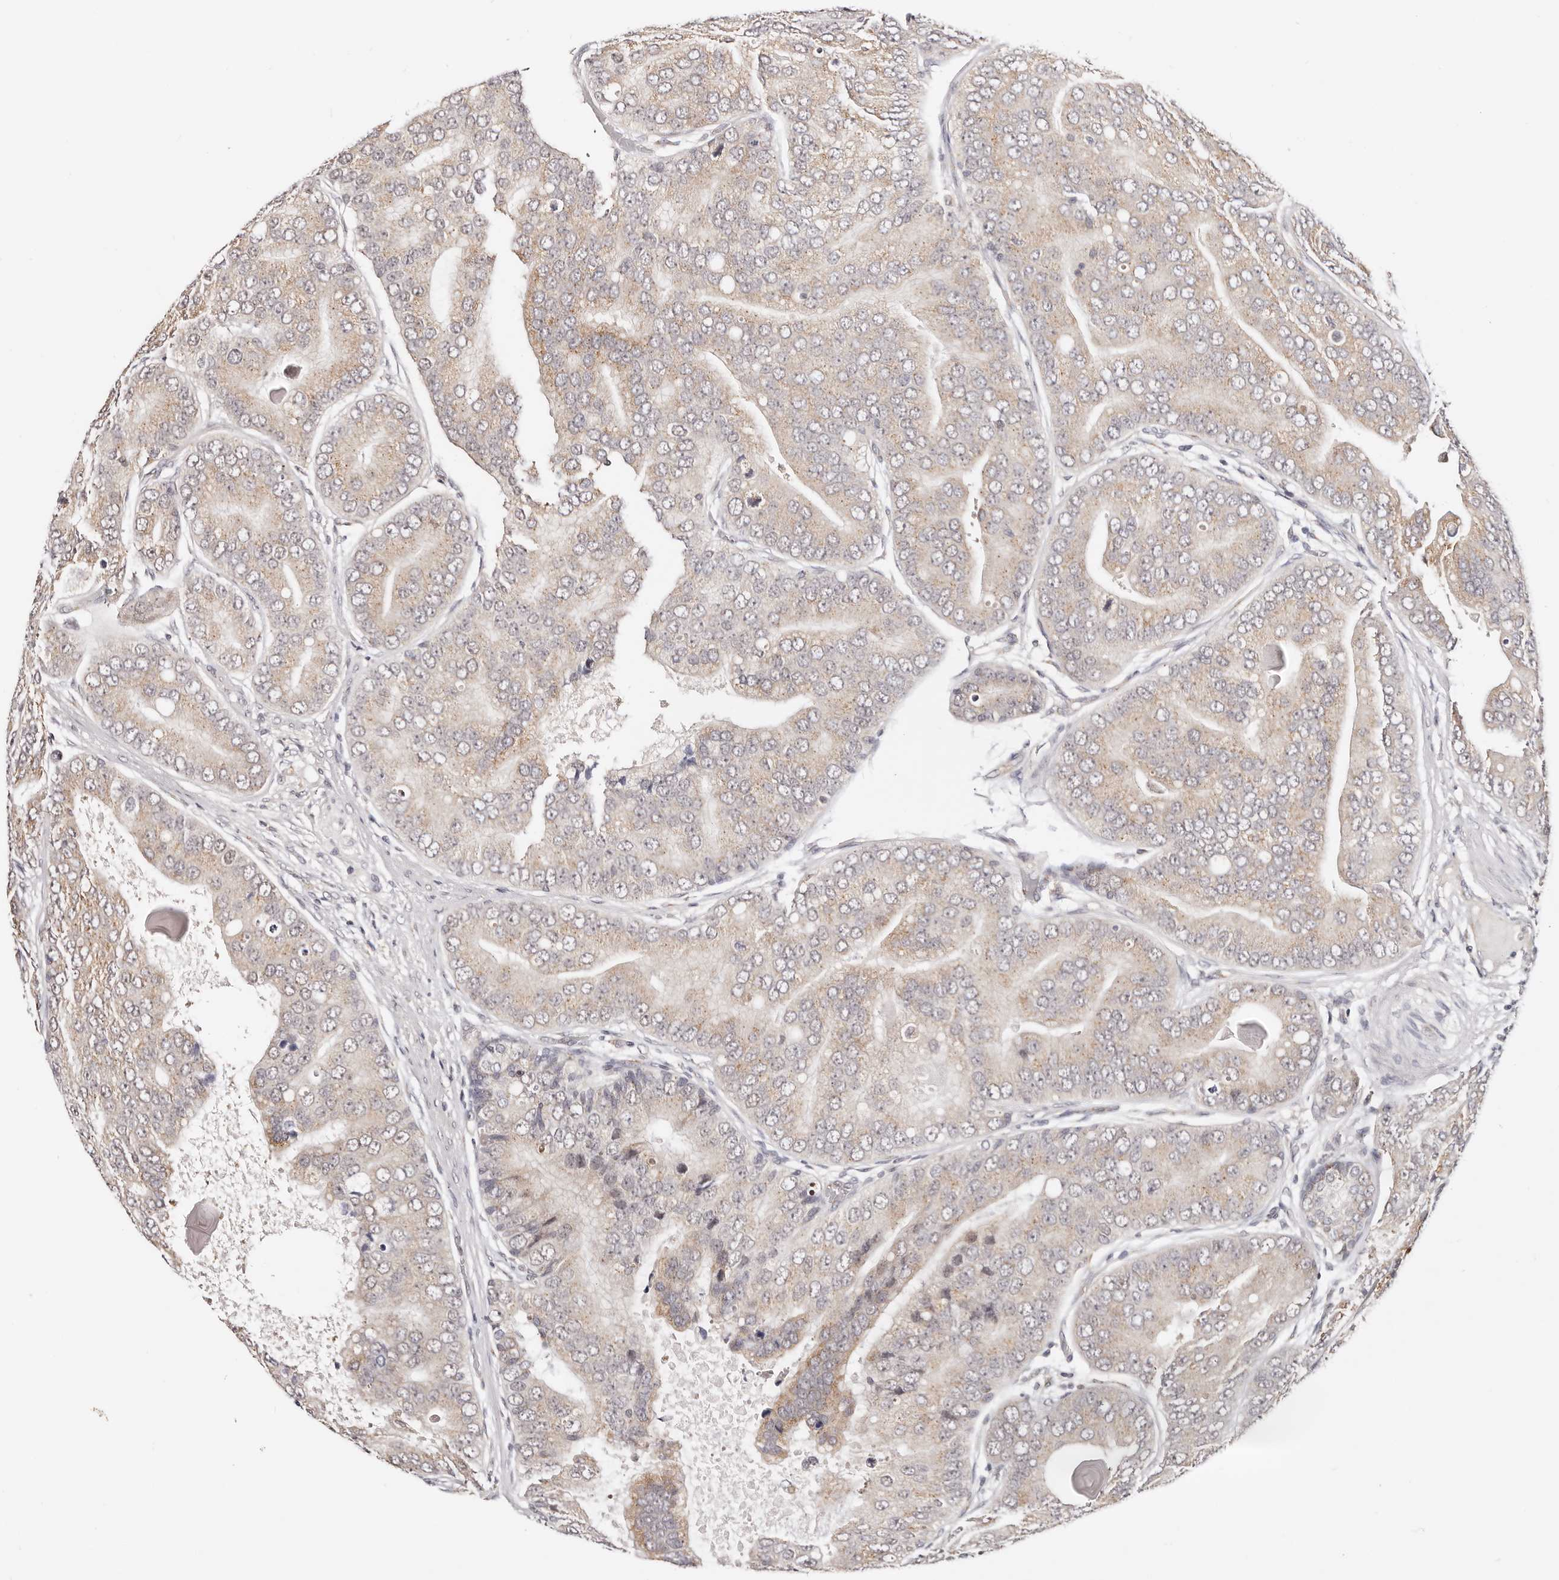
{"staining": {"intensity": "weak", "quantity": ">75%", "location": "cytoplasmic/membranous"}, "tissue": "prostate cancer", "cell_type": "Tumor cells", "image_type": "cancer", "snomed": [{"axis": "morphology", "description": "Adenocarcinoma, High grade"}, {"axis": "topography", "description": "Prostate"}], "caption": "This is a photomicrograph of immunohistochemistry staining of prostate adenocarcinoma (high-grade), which shows weak positivity in the cytoplasmic/membranous of tumor cells.", "gene": "VIPAS39", "patient": {"sex": "male", "age": 70}}